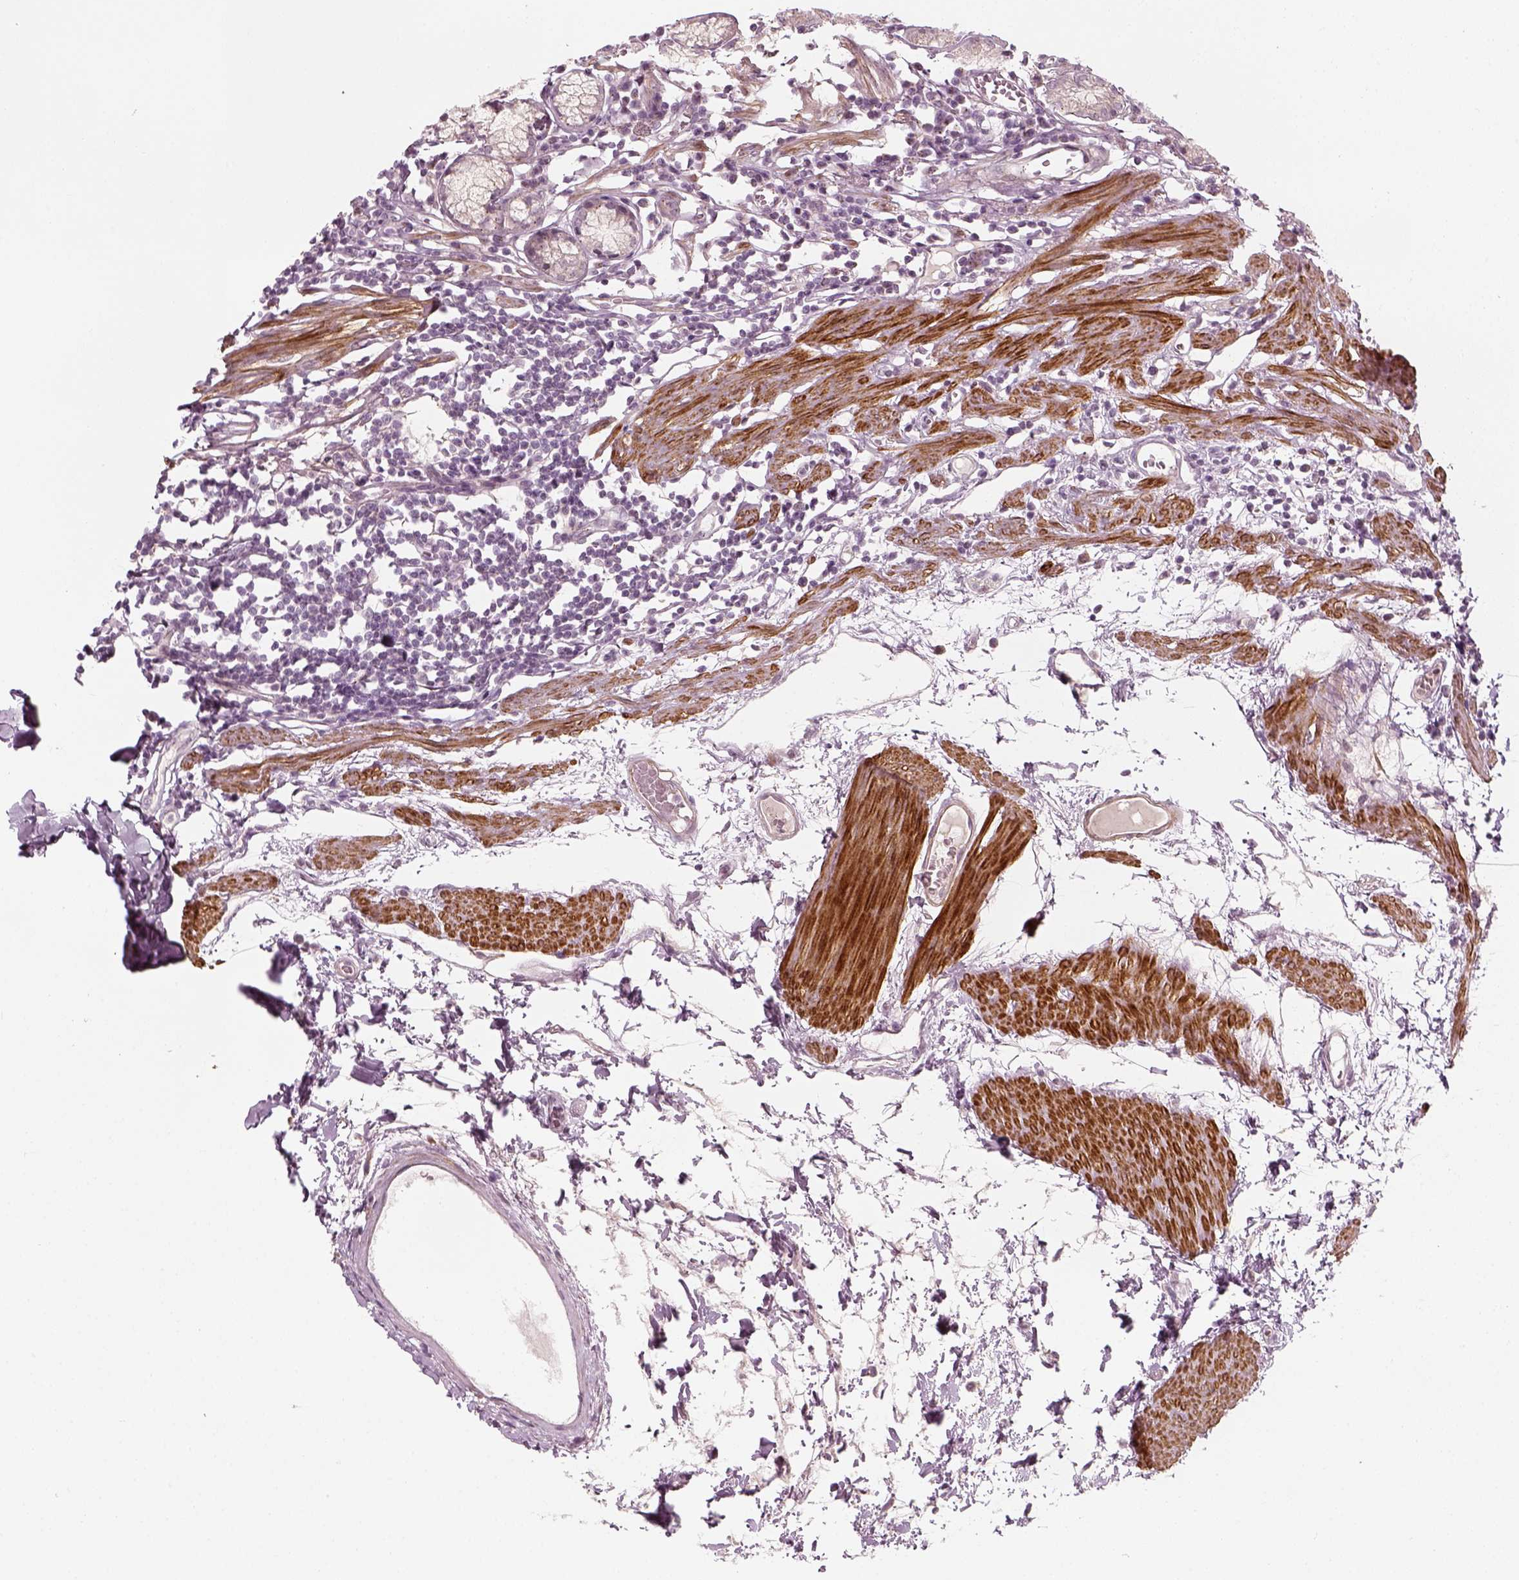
{"staining": {"intensity": "weak", "quantity": "<25%", "location": "cytoplasmic/membranous"}, "tissue": "stomach", "cell_type": "Glandular cells", "image_type": "normal", "snomed": [{"axis": "morphology", "description": "Normal tissue, NOS"}, {"axis": "topography", "description": "Stomach"}], "caption": "IHC of normal stomach reveals no expression in glandular cells. (DAB (3,3'-diaminobenzidine) IHC visualized using brightfield microscopy, high magnification).", "gene": "MLIP", "patient": {"sex": "male", "age": 55}}